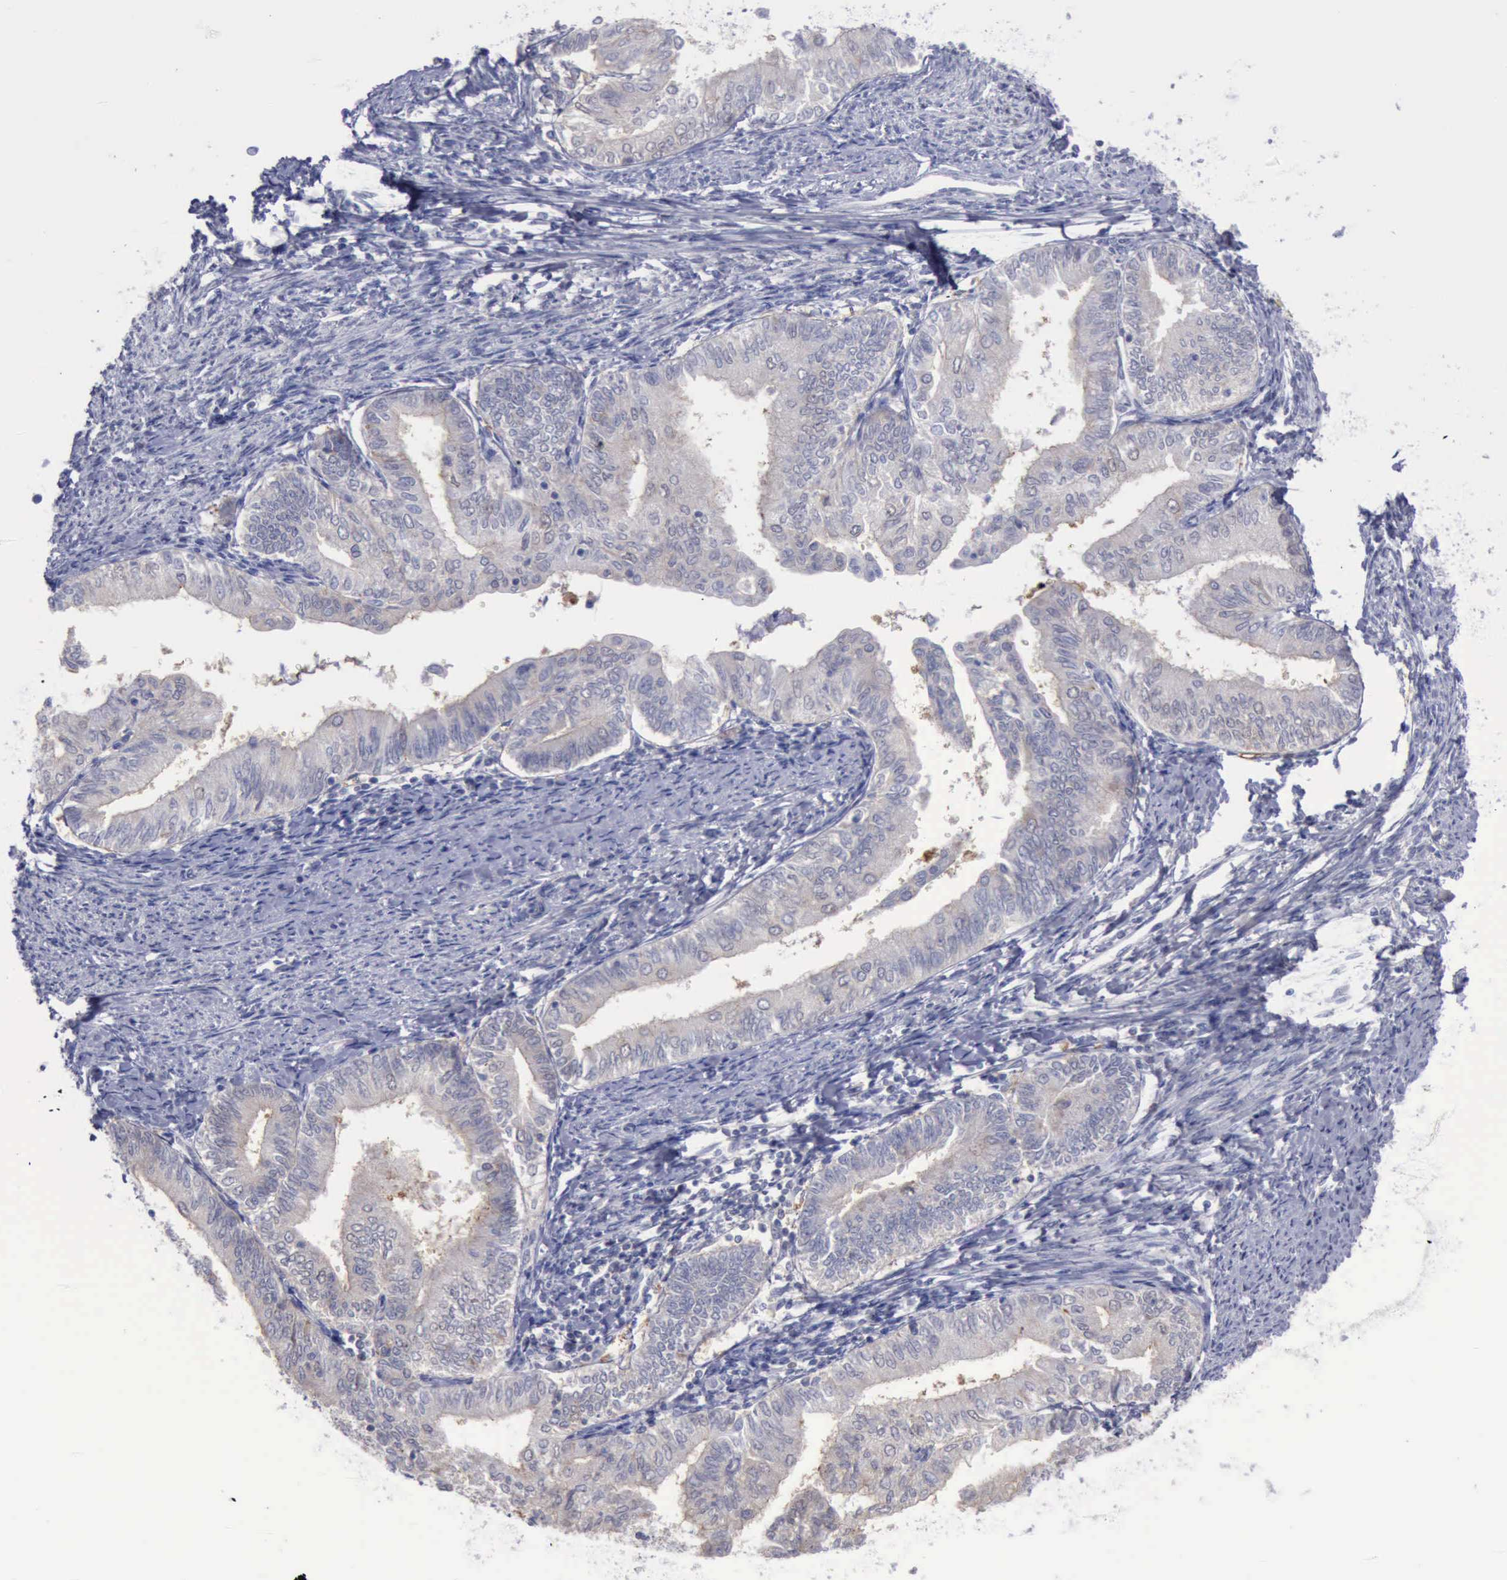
{"staining": {"intensity": "negative", "quantity": "none", "location": "none"}, "tissue": "endometrial cancer", "cell_type": "Tumor cells", "image_type": "cancer", "snomed": [{"axis": "morphology", "description": "Adenocarcinoma, NOS"}, {"axis": "topography", "description": "Endometrium"}], "caption": "This is a image of immunohistochemistry (IHC) staining of endometrial adenocarcinoma, which shows no expression in tumor cells. Brightfield microscopy of immunohistochemistry (IHC) stained with DAB (3,3'-diaminobenzidine) (brown) and hematoxylin (blue), captured at high magnification.", "gene": "SATB2", "patient": {"sex": "female", "age": 66}}